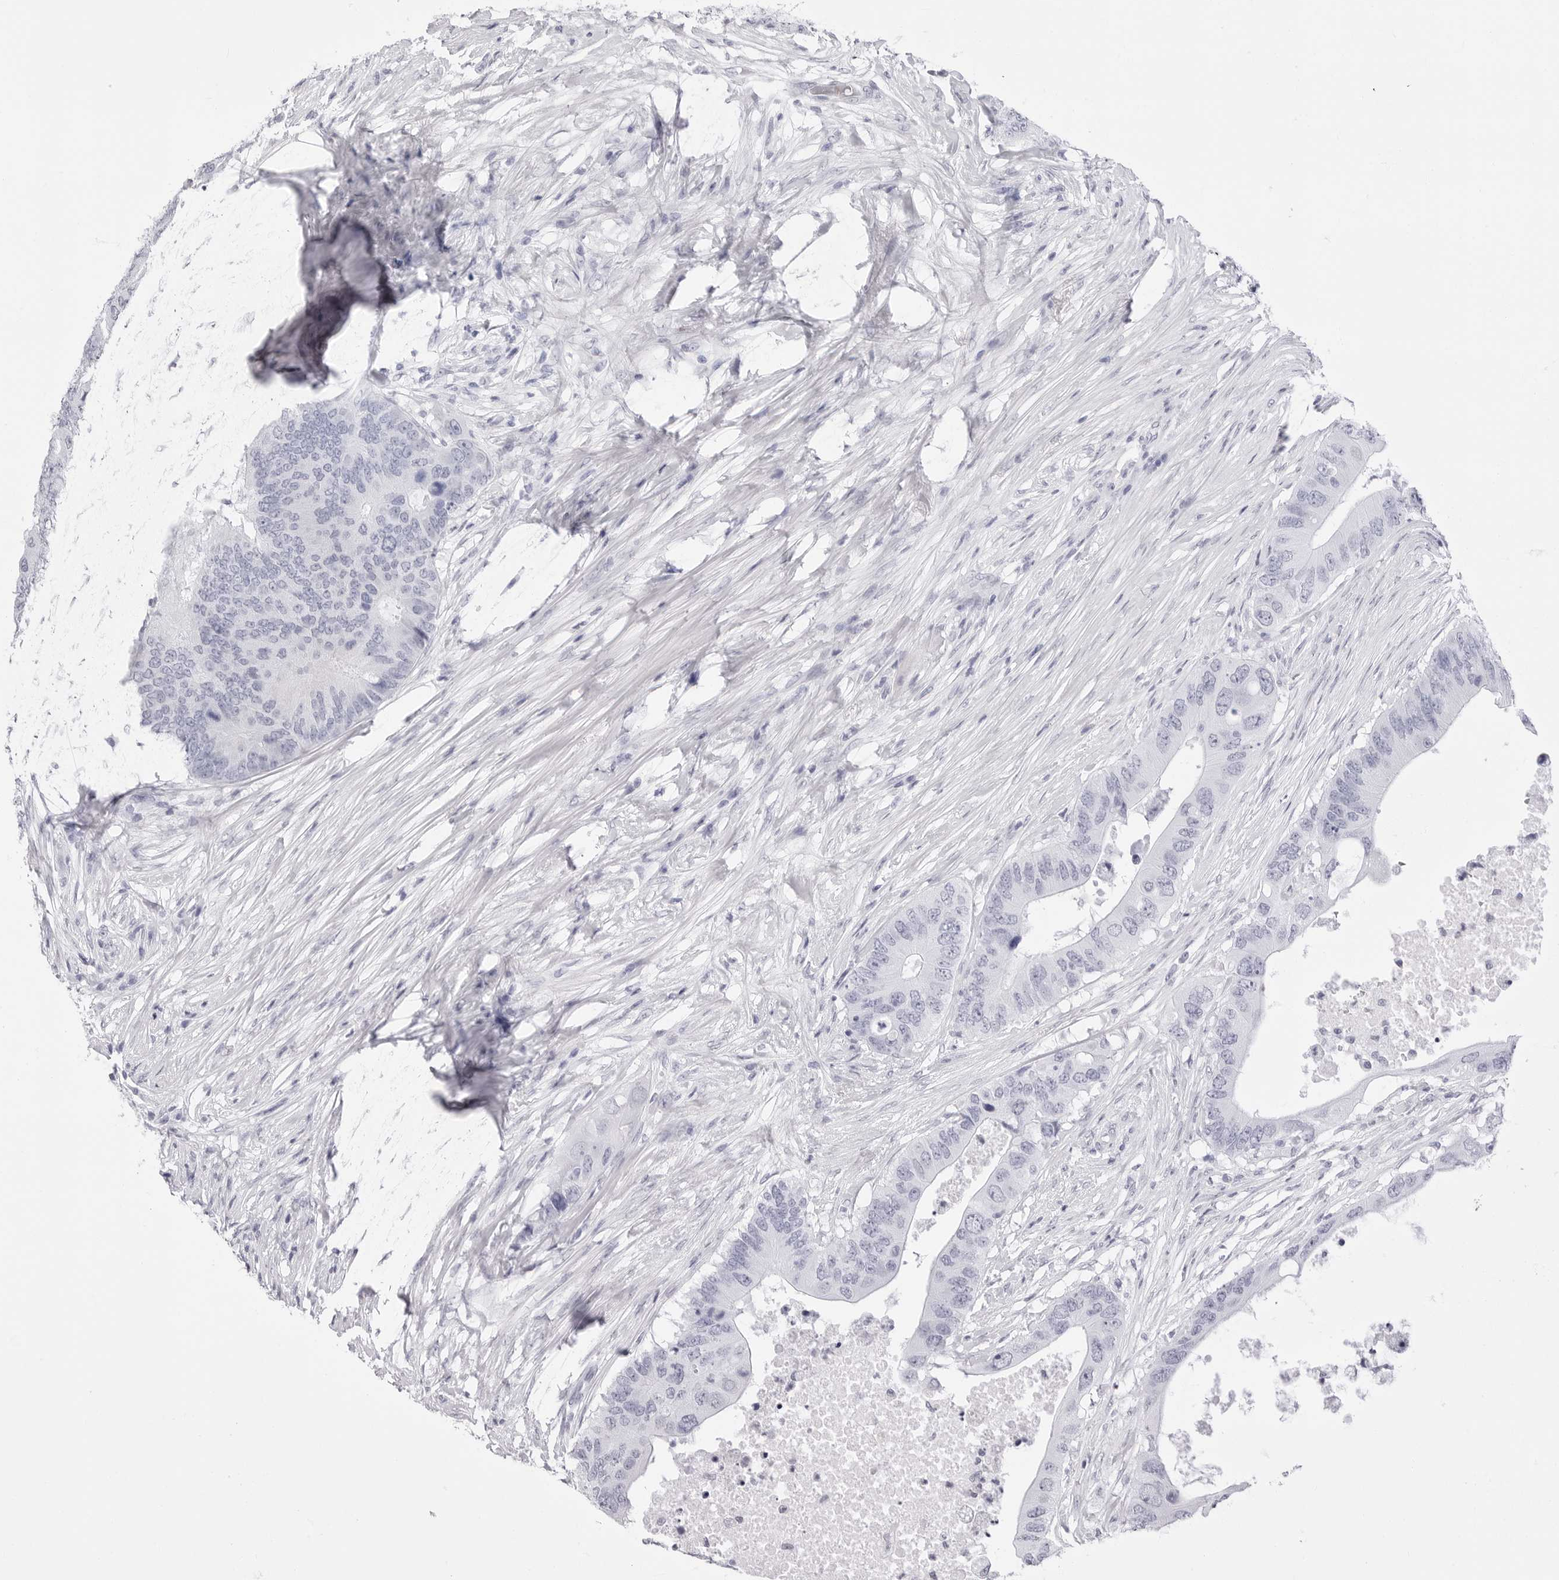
{"staining": {"intensity": "negative", "quantity": "none", "location": "none"}, "tissue": "colorectal cancer", "cell_type": "Tumor cells", "image_type": "cancer", "snomed": [{"axis": "morphology", "description": "Adenocarcinoma, NOS"}, {"axis": "topography", "description": "Colon"}], "caption": "This is a image of IHC staining of adenocarcinoma (colorectal), which shows no staining in tumor cells.", "gene": "TSSK1B", "patient": {"sex": "male", "age": 71}}